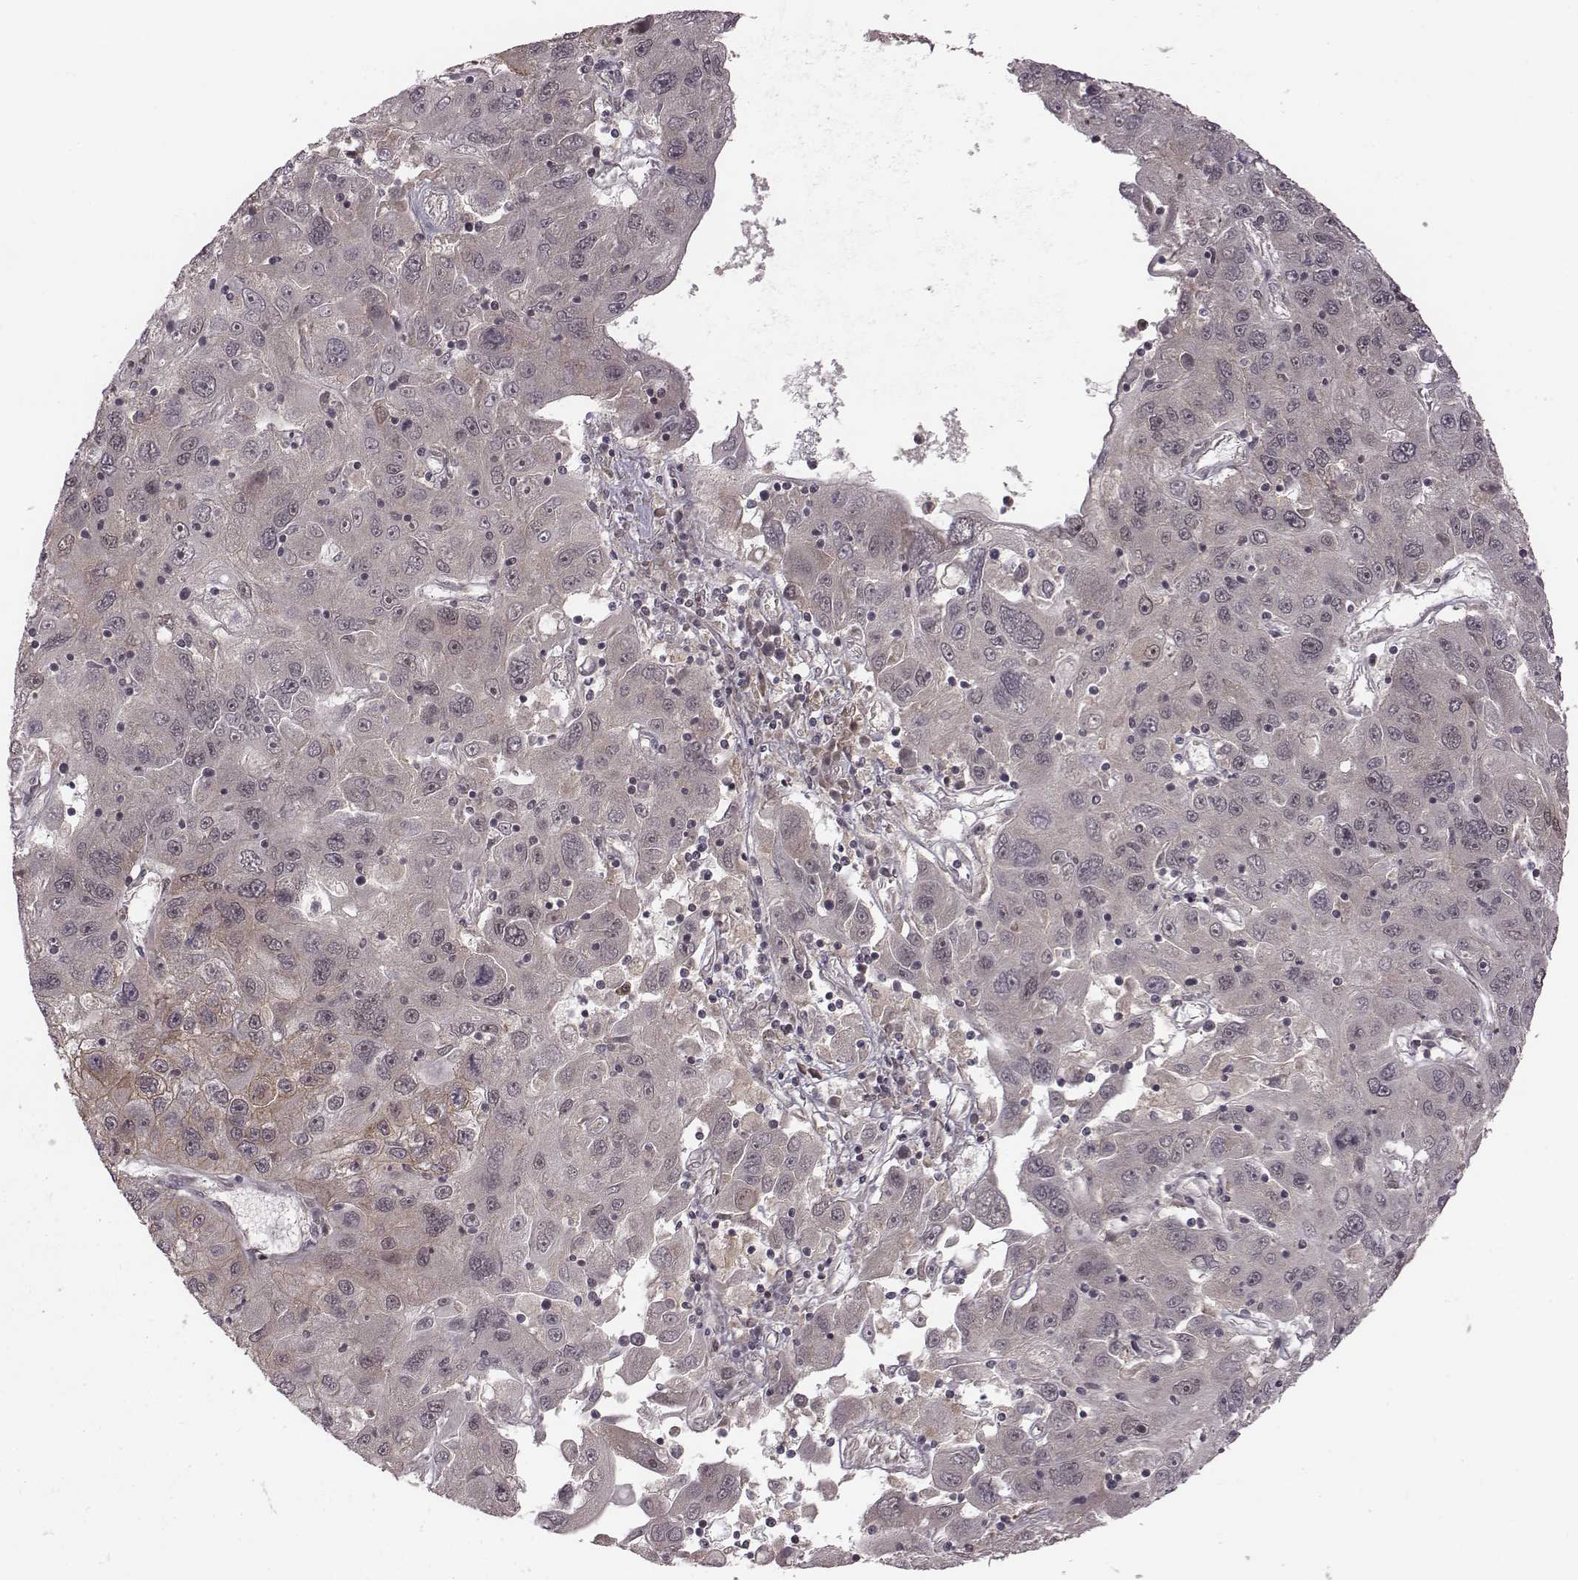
{"staining": {"intensity": "weak", "quantity": "<25%", "location": "cytoplasmic/membranous"}, "tissue": "stomach cancer", "cell_type": "Tumor cells", "image_type": "cancer", "snomed": [{"axis": "morphology", "description": "Adenocarcinoma, NOS"}, {"axis": "topography", "description": "Stomach"}], "caption": "Tumor cells show no significant protein staining in stomach cancer (adenocarcinoma).", "gene": "RPL3", "patient": {"sex": "male", "age": 56}}